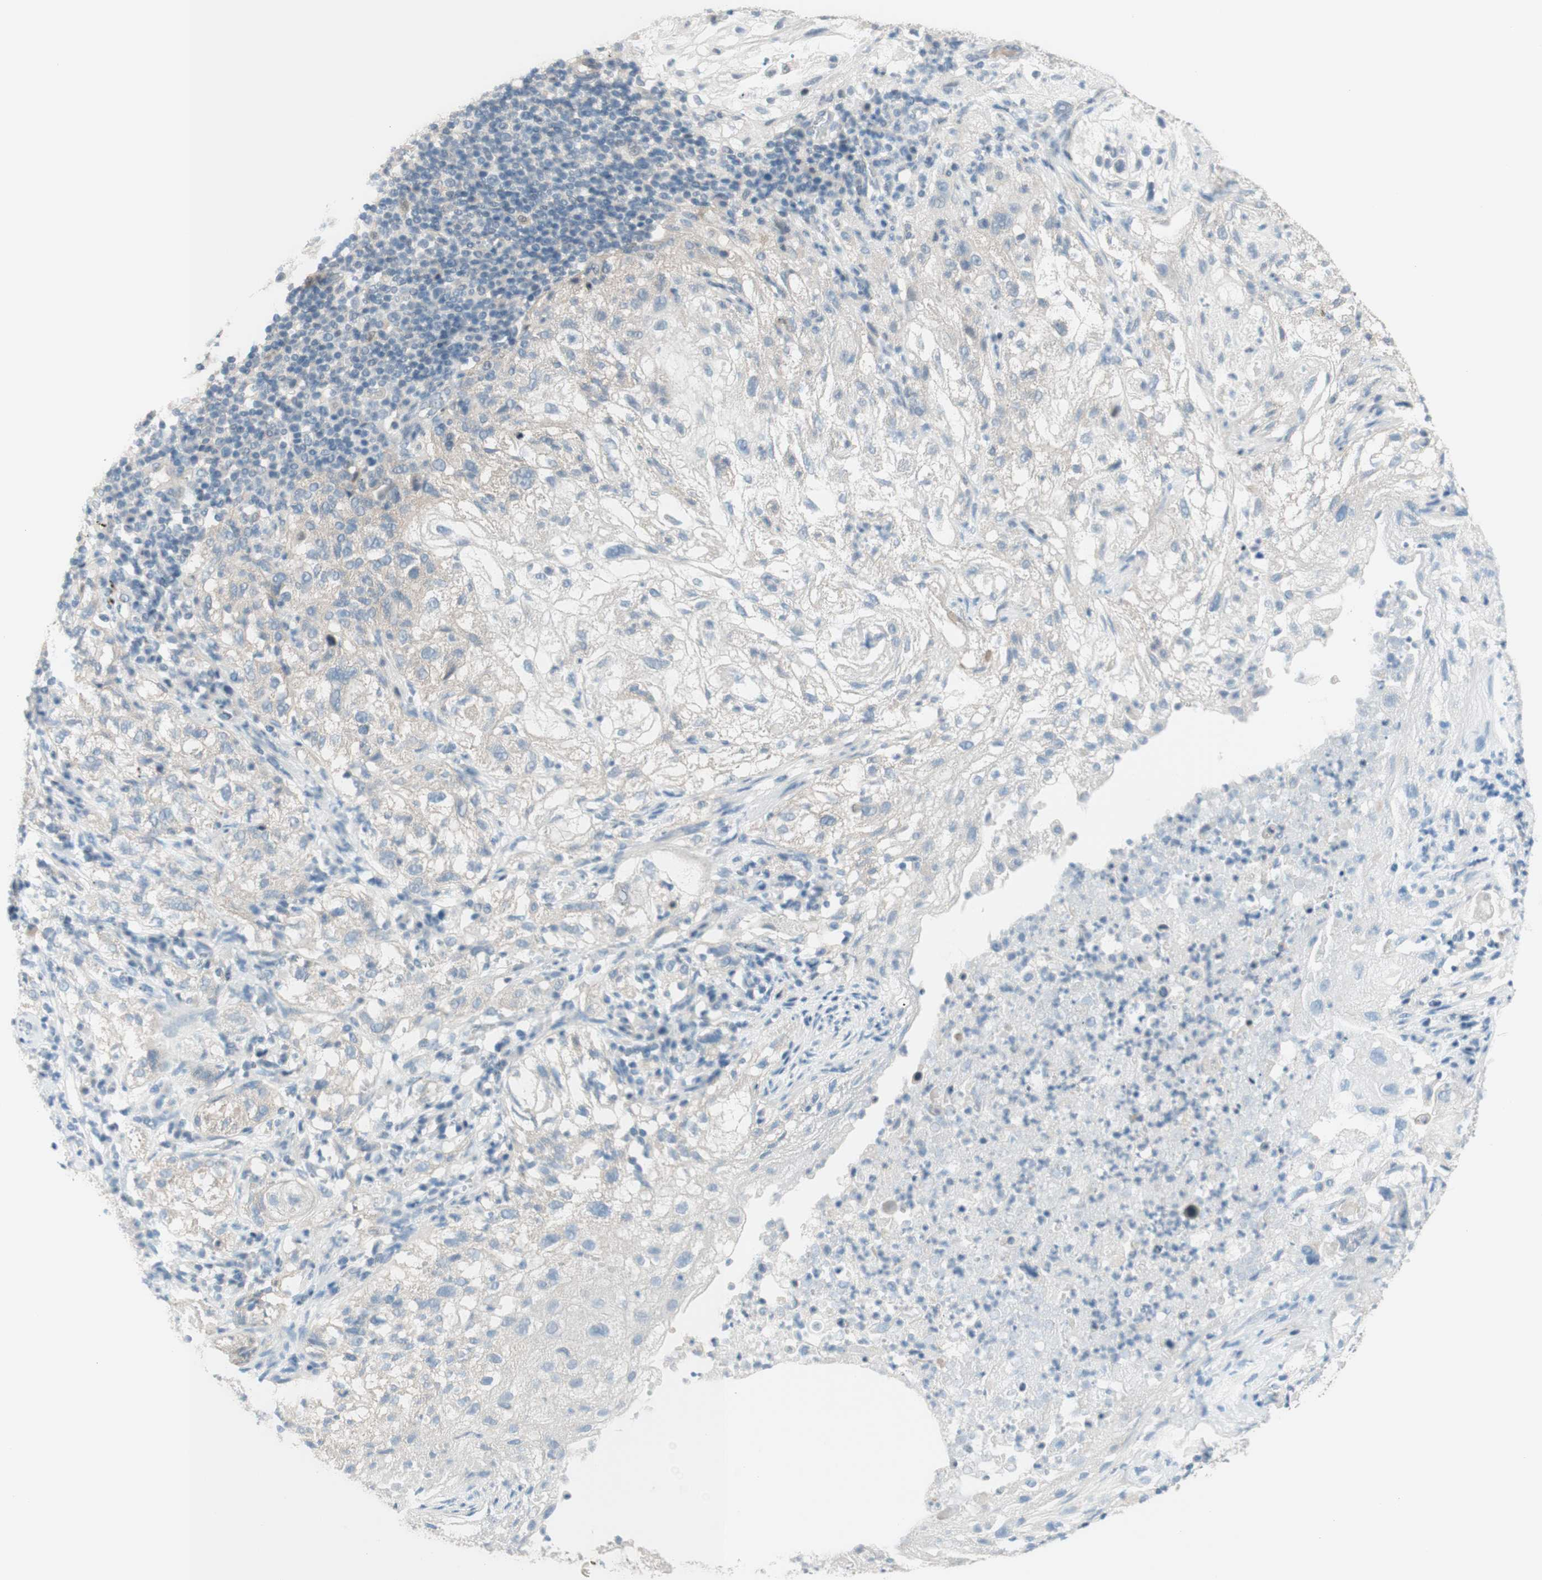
{"staining": {"intensity": "negative", "quantity": "none", "location": "none"}, "tissue": "lung cancer", "cell_type": "Tumor cells", "image_type": "cancer", "snomed": [{"axis": "morphology", "description": "Inflammation, NOS"}, {"axis": "morphology", "description": "Squamous cell carcinoma, NOS"}, {"axis": "topography", "description": "Lymph node"}, {"axis": "topography", "description": "Soft tissue"}, {"axis": "topography", "description": "Lung"}], "caption": "This image is of lung cancer (squamous cell carcinoma) stained with IHC to label a protein in brown with the nuclei are counter-stained blue. There is no positivity in tumor cells.", "gene": "JPH1", "patient": {"sex": "male", "age": 66}}